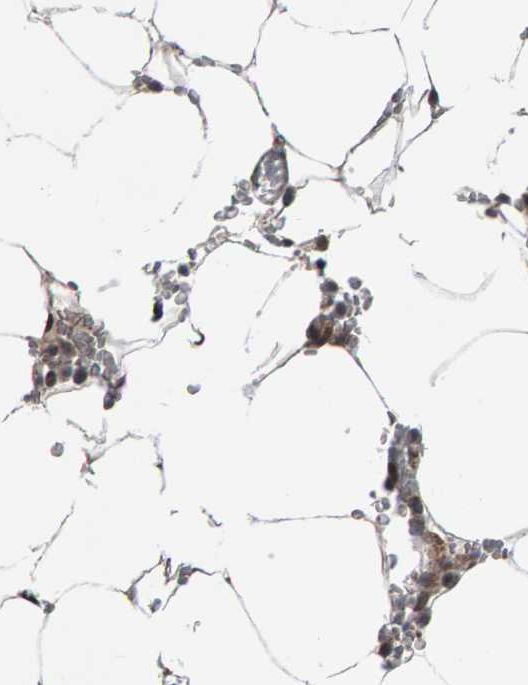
{"staining": {"intensity": "weak", "quantity": "25%-75%", "location": "nuclear"}, "tissue": "bone marrow", "cell_type": "Hematopoietic cells", "image_type": "normal", "snomed": [{"axis": "morphology", "description": "Normal tissue, NOS"}, {"axis": "topography", "description": "Bone marrow"}], "caption": "Protein staining by IHC shows weak nuclear expression in about 25%-75% of hematopoietic cells in benign bone marrow.", "gene": "COASY", "patient": {"sex": "male", "age": 70}}